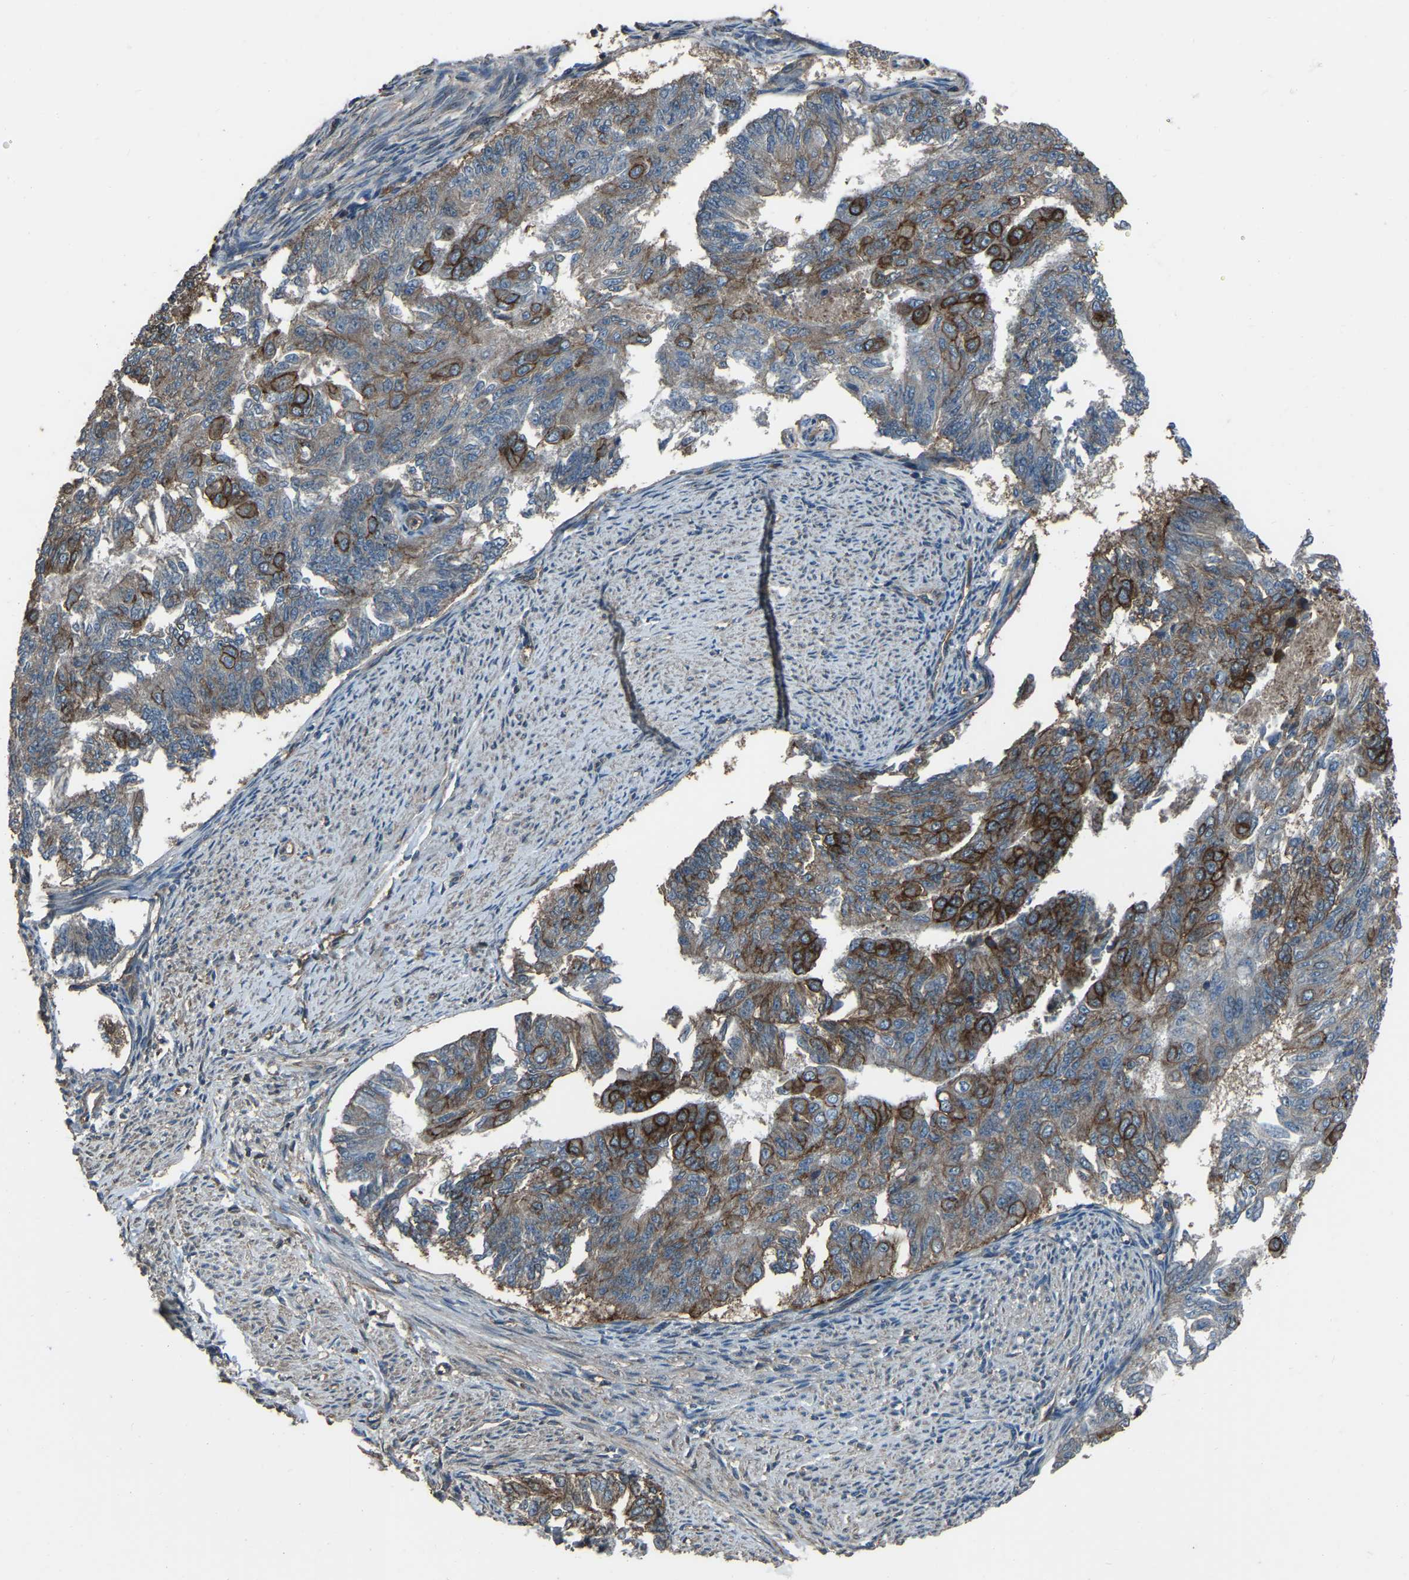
{"staining": {"intensity": "strong", "quantity": "25%-75%", "location": "cytoplasmic/membranous"}, "tissue": "endometrial cancer", "cell_type": "Tumor cells", "image_type": "cancer", "snomed": [{"axis": "morphology", "description": "Adenocarcinoma, NOS"}, {"axis": "topography", "description": "Endometrium"}], "caption": "Brown immunohistochemical staining in endometrial adenocarcinoma displays strong cytoplasmic/membranous staining in approximately 25%-75% of tumor cells.", "gene": "SLC4A2", "patient": {"sex": "female", "age": 32}}